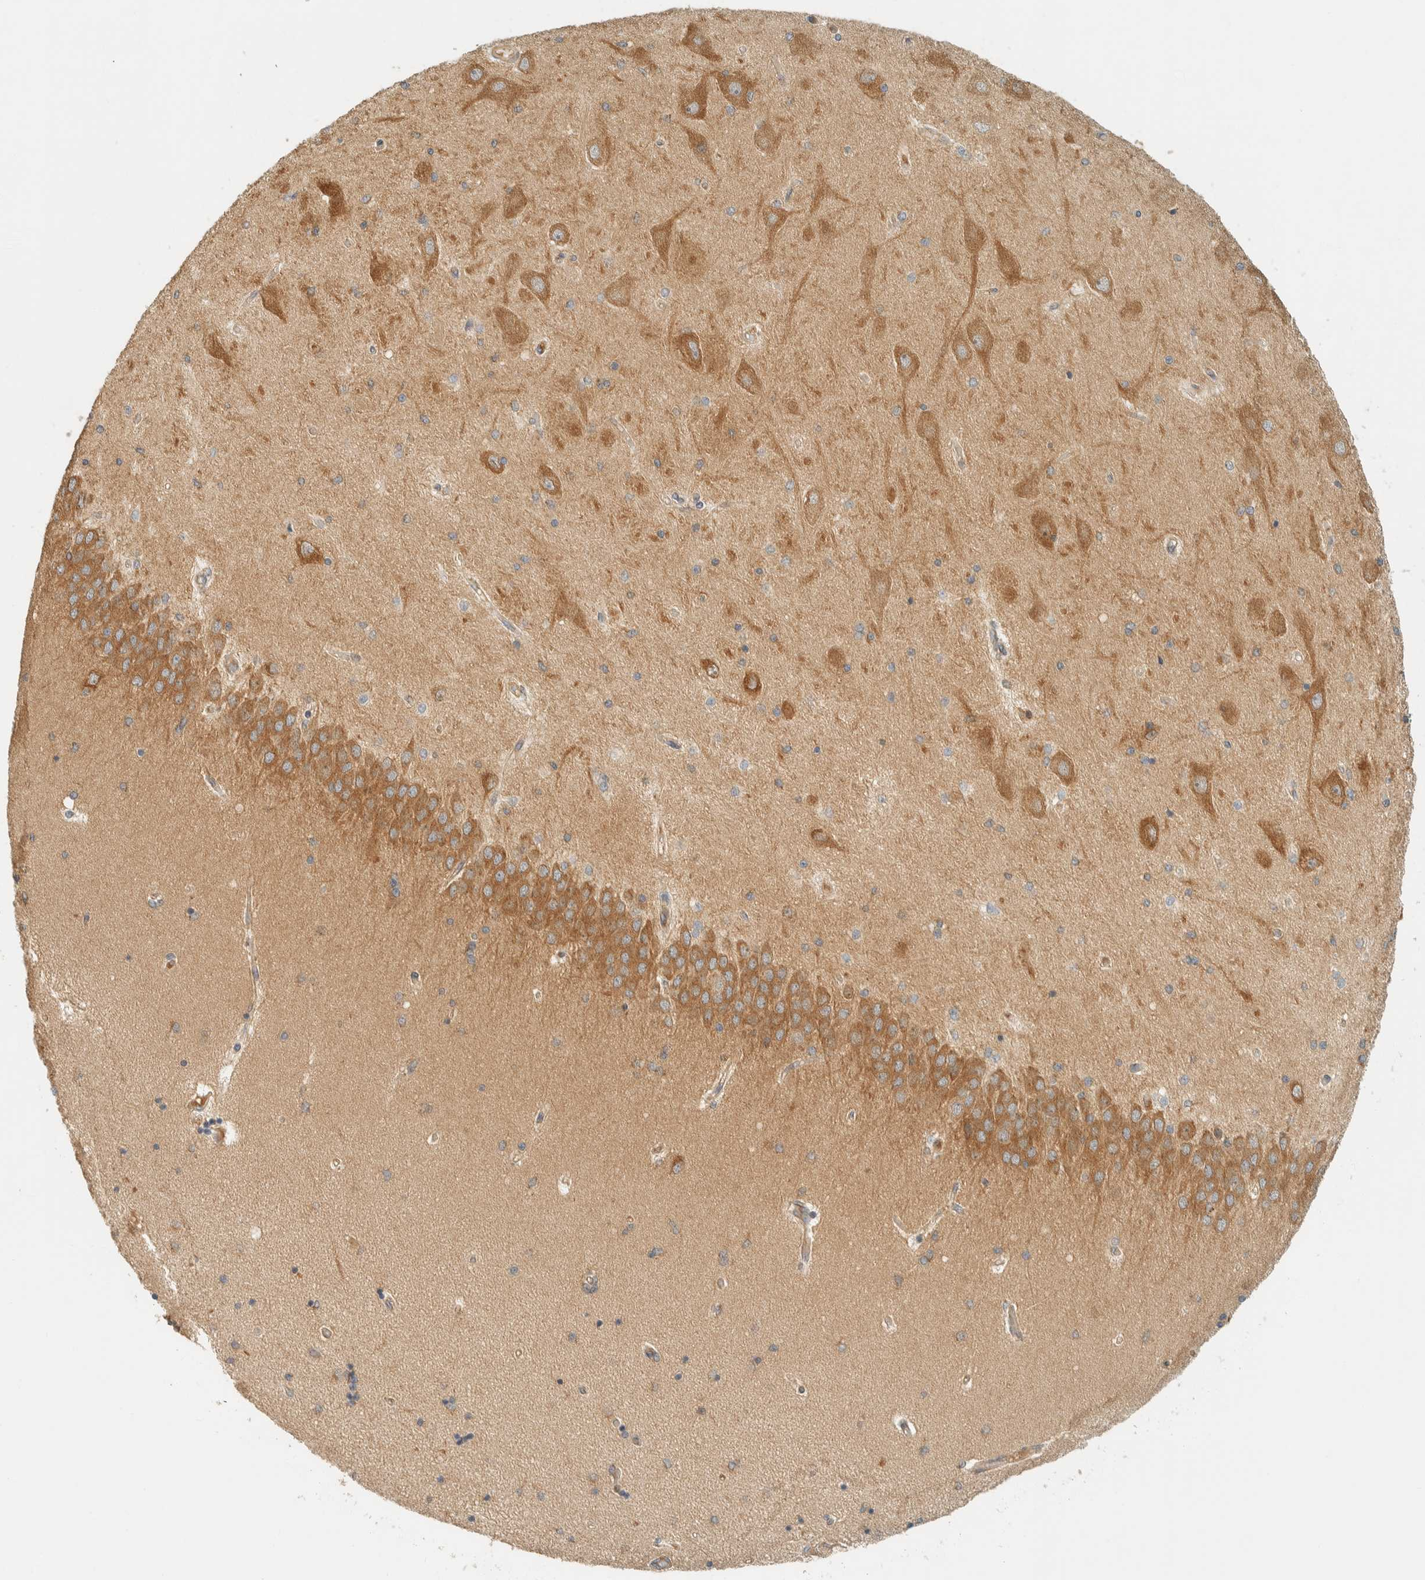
{"staining": {"intensity": "weak", "quantity": "<25%", "location": "cytoplasmic/membranous"}, "tissue": "hippocampus", "cell_type": "Glial cells", "image_type": "normal", "snomed": [{"axis": "morphology", "description": "Normal tissue, NOS"}, {"axis": "topography", "description": "Hippocampus"}], "caption": "Immunohistochemistry micrograph of normal hippocampus: hippocampus stained with DAB reveals no significant protein positivity in glial cells.", "gene": "ARFGEF1", "patient": {"sex": "female", "age": 54}}